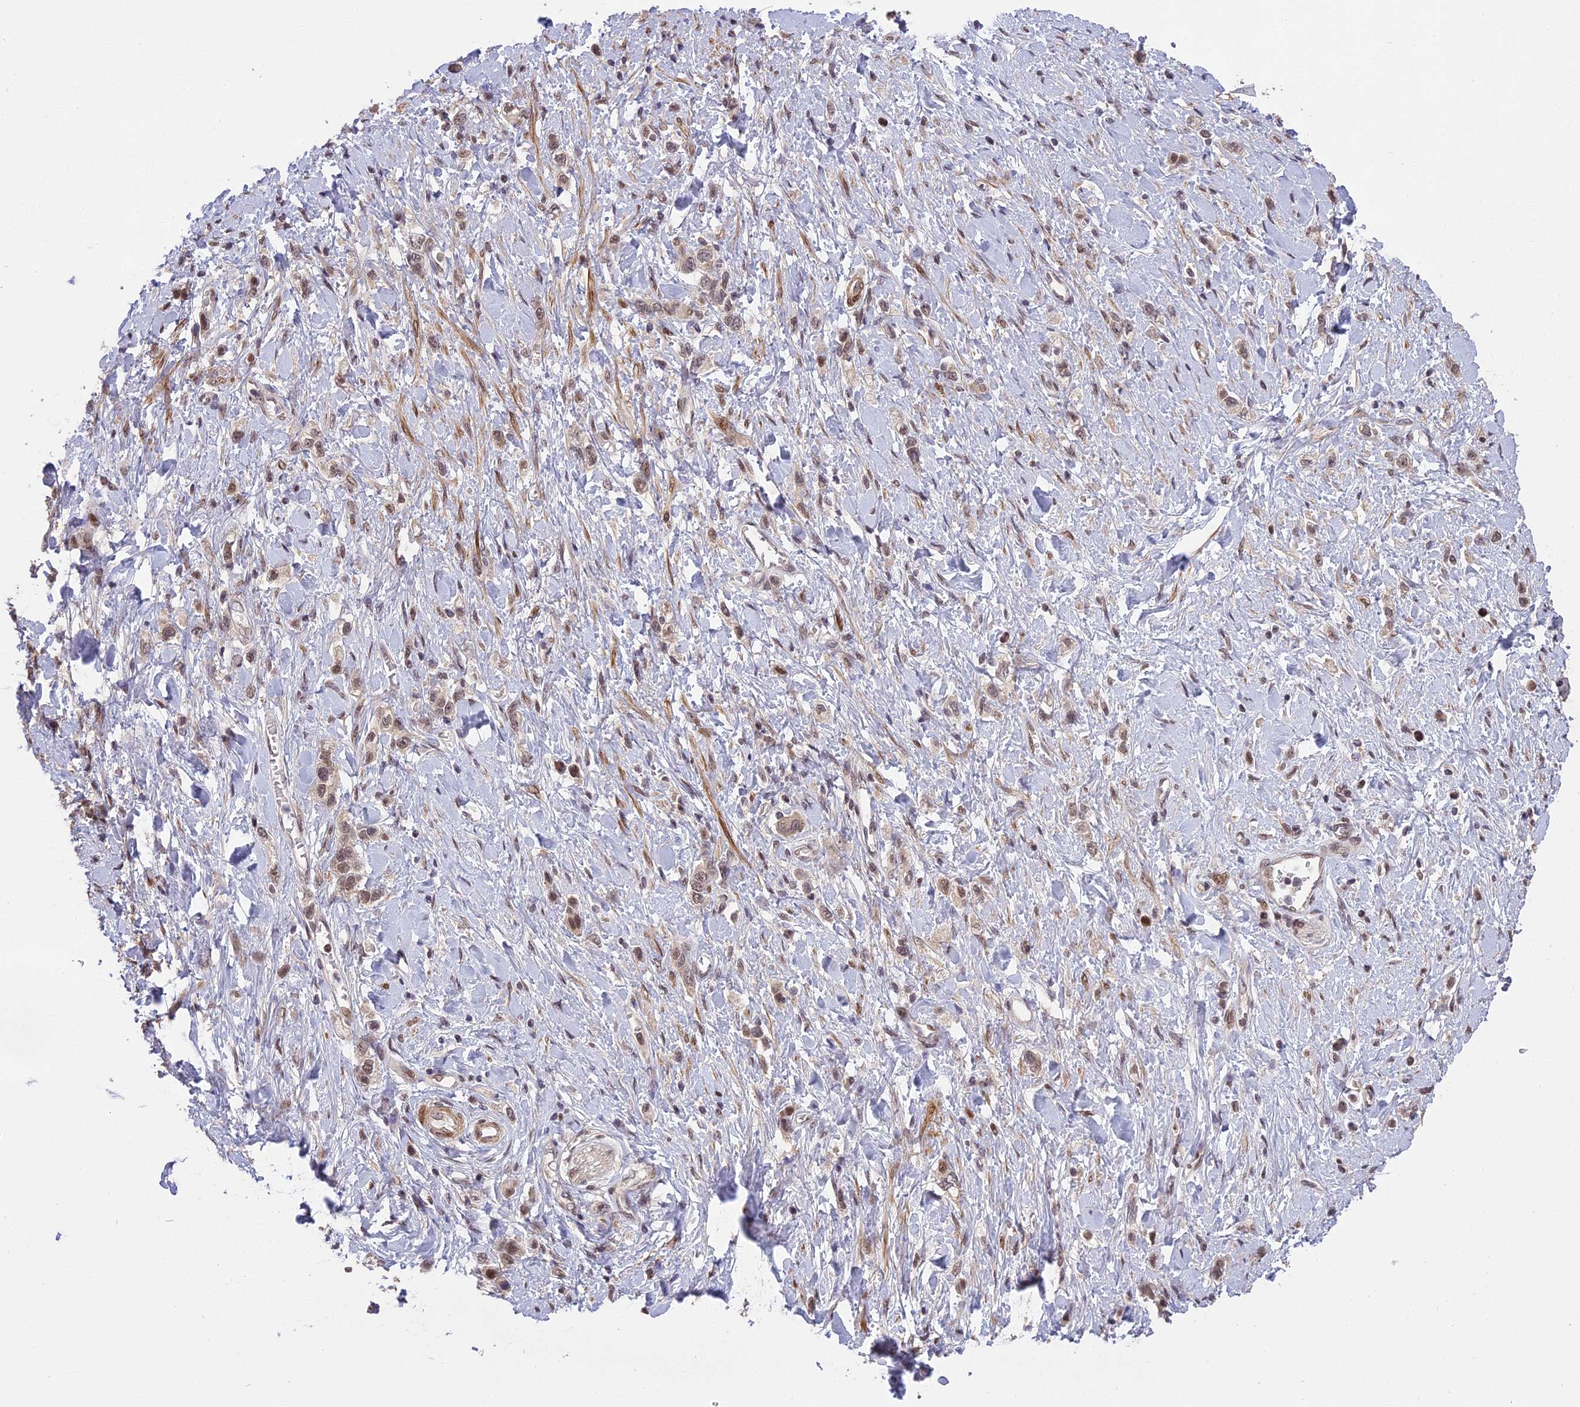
{"staining": {"intensity": "weak", "quantity": "<25%", "location": "nuclear"}, "tissue": "stomach cancer", "cell_type": "Tumor cells", "image_type": "cancer", "snomed": [{"axis": "morphology", "description": "Normal tissue, NOS"}, {"axis": "morphology", "description": "Adenocarcinoma, NOS"}, {"axis": "topography", "description": "Stomach, upper"}, {"axis": "topography", "description": "Stomach"}], "caption": "High power microscopy micrograph of an immunohistochemistry photomicrograph of stomach cancer, revealing no significant staining in tumor cells.", "gene": "PRELID2", "patient": {"sex": "female", "age": 65}}